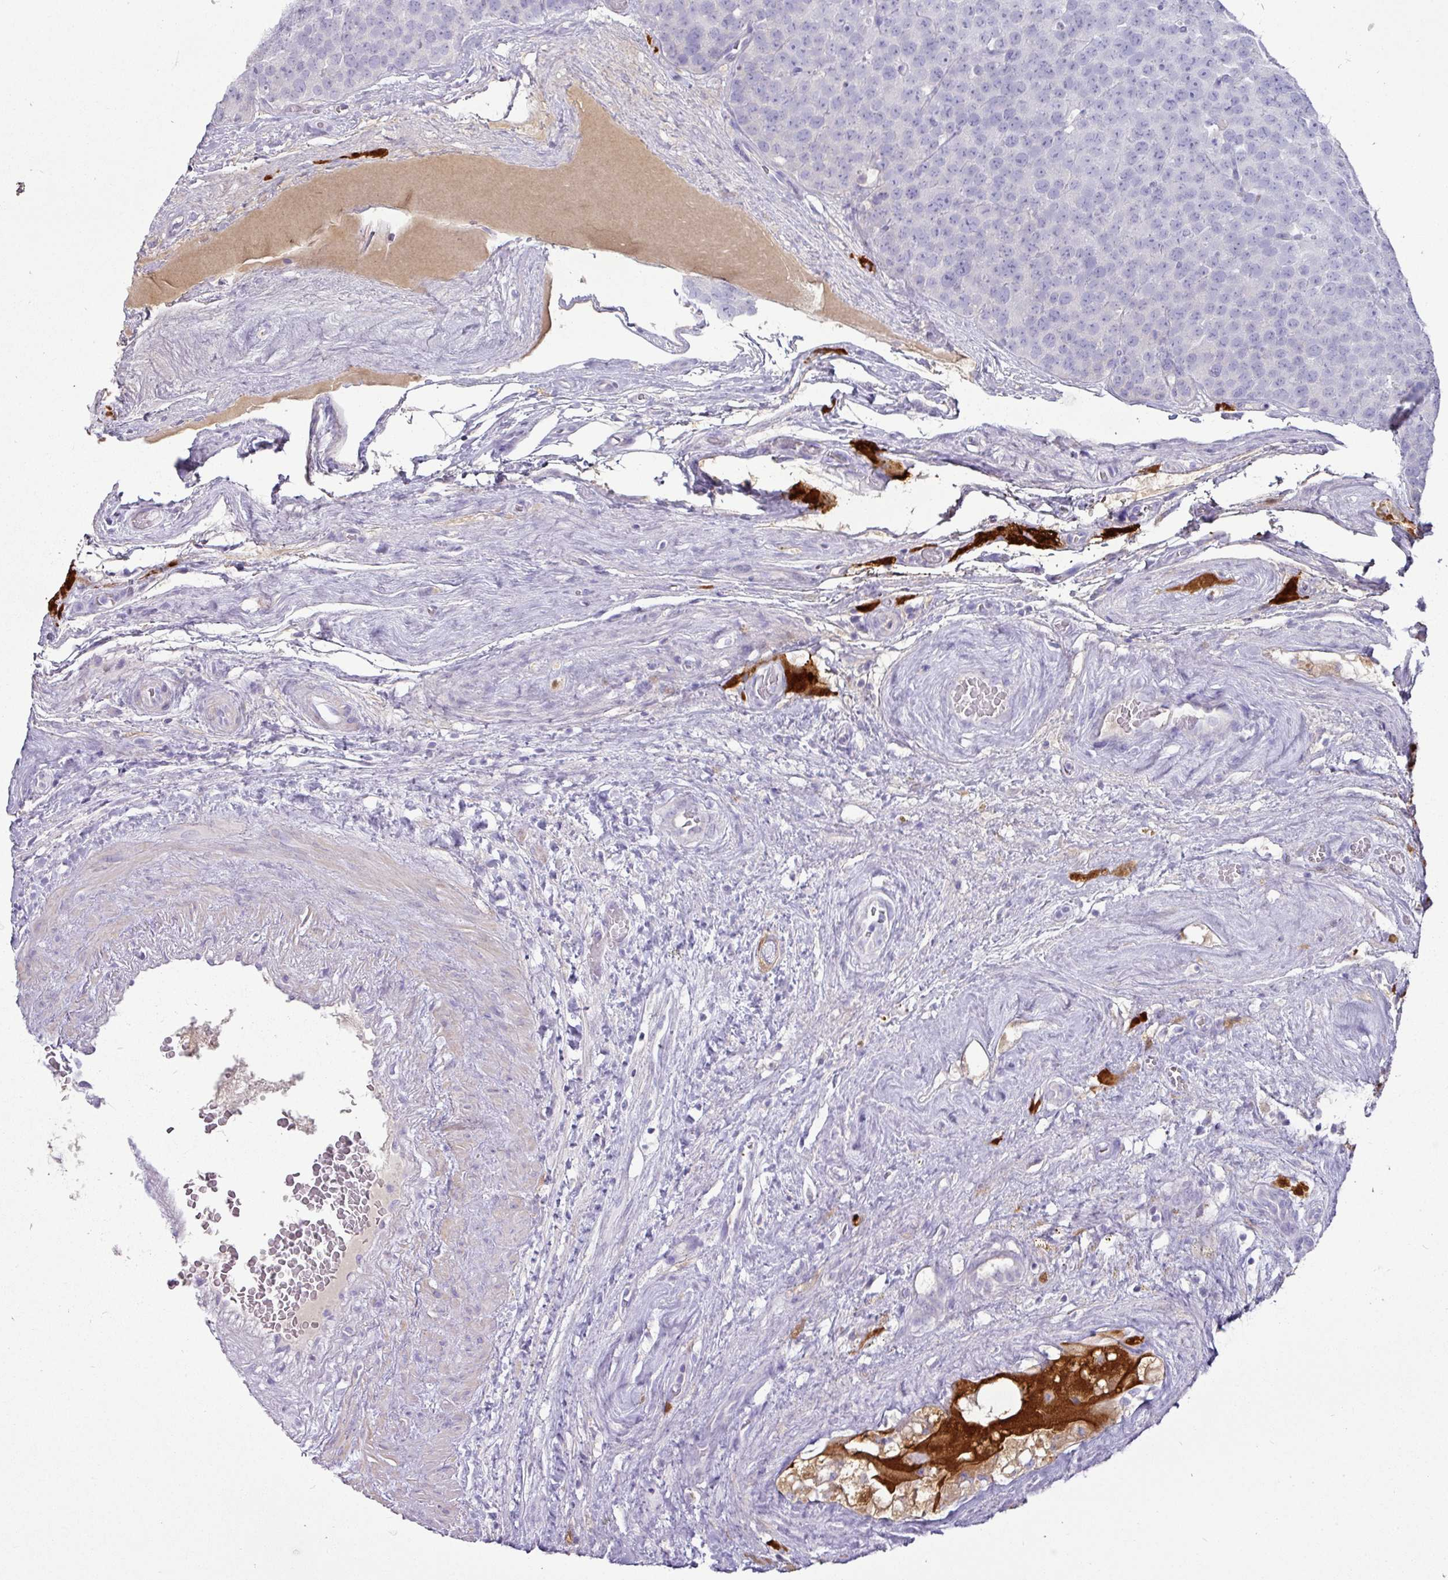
{"staining": {"intensity": "negative", "quantity": "none", "location": "none"}, "tissue": "testis cancer", "cell_type": "Tumor cells", "image_type": "cancer", "snomed": [{"axis": "morphology", "description": "Seminoma, NOS"}, {"axis": "topography", "description": "Testis"}], "caption": "The image demonstrates no staining of tumor cells in testis cancer (seminoma).", "gene": "GSTA3", "patient": {"sex": "male", "age": 71}}